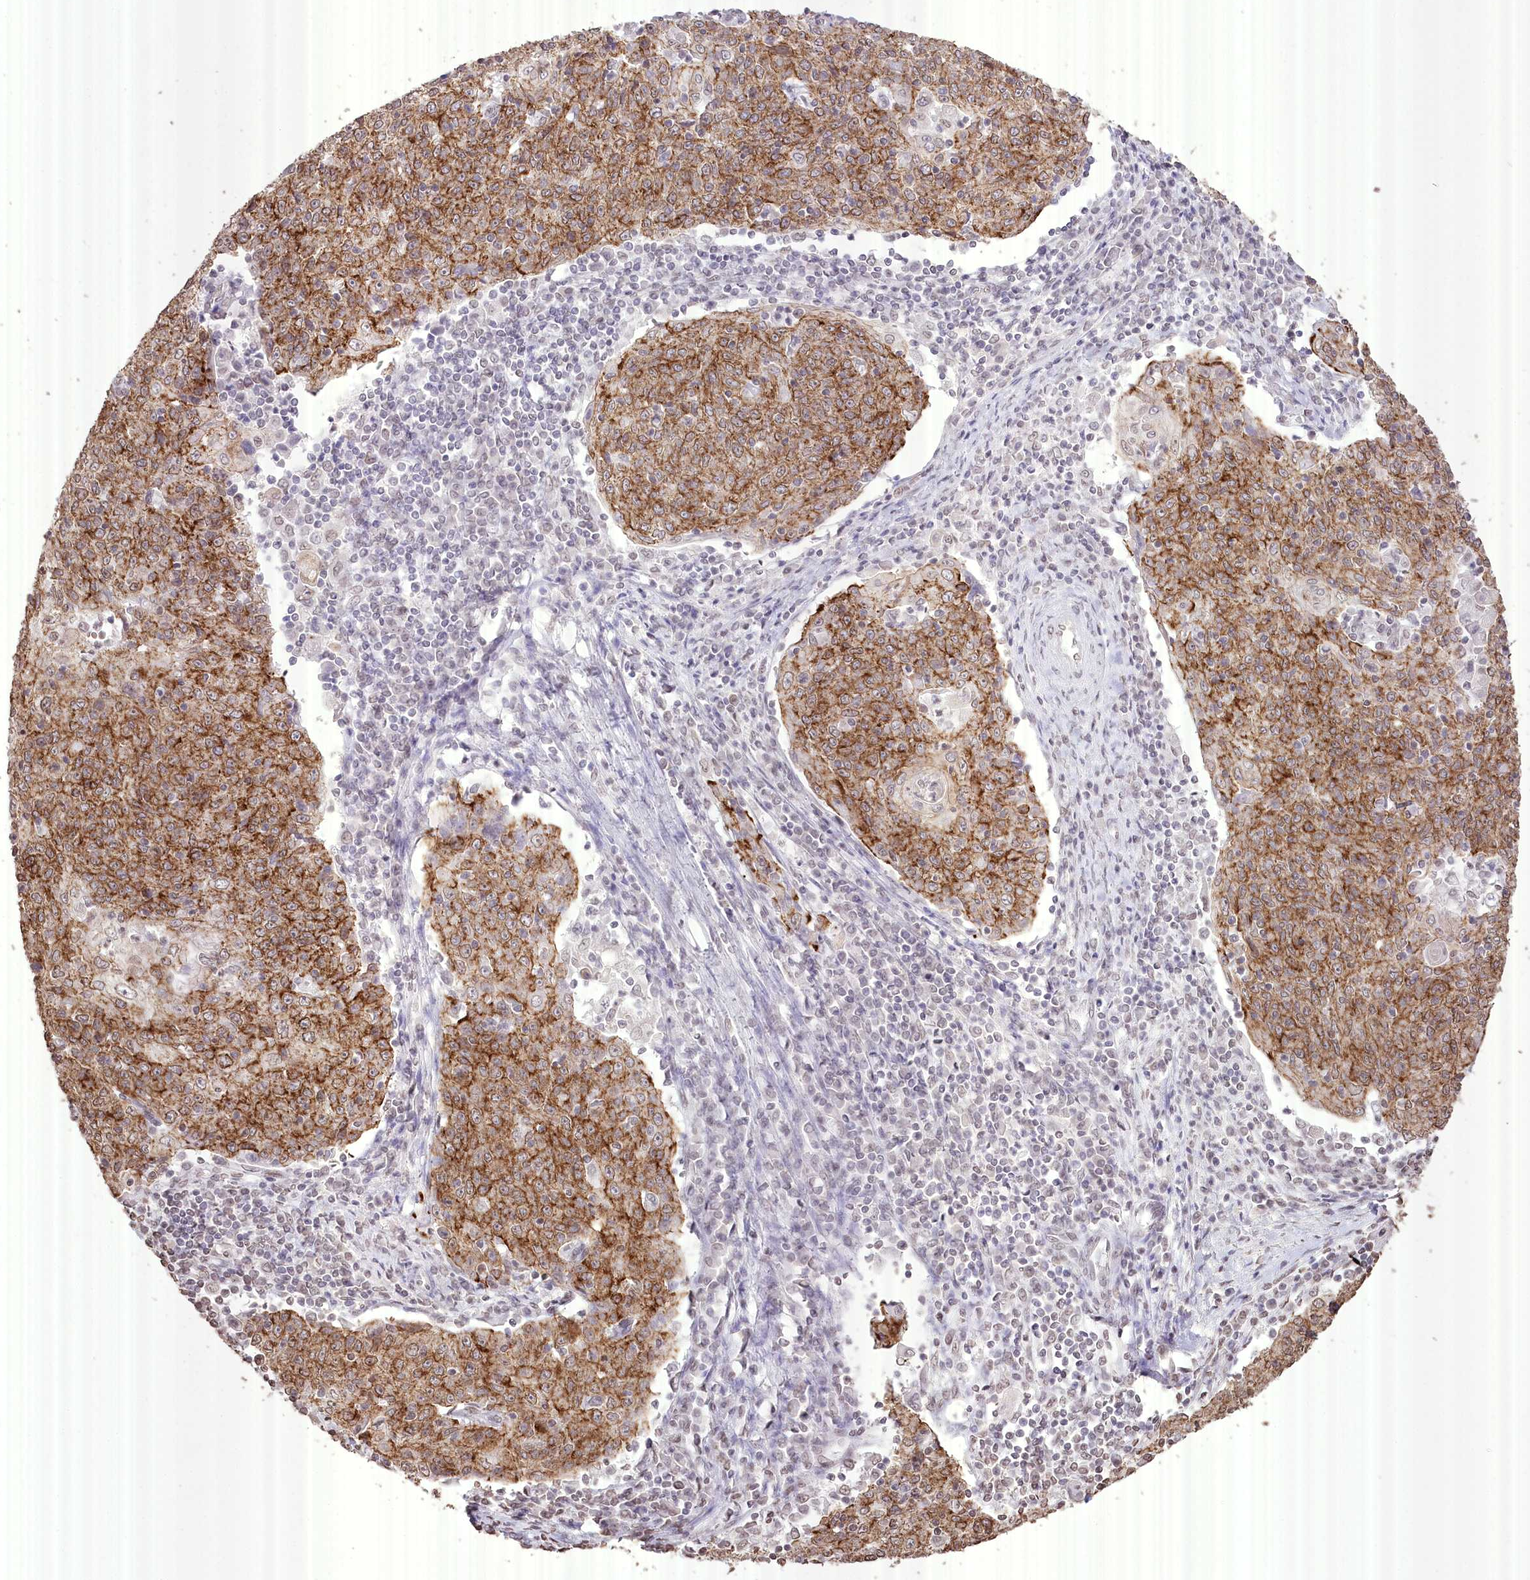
{"staining": {"intensity": "moderate", "quantity": ">75%", "location": "cytoplasmic/membranous"}, "tissue": "cervical cancer", "cell_type": "Tumor cells", "image_type": "cancer", "snomed": [{"axis": "morphology", "description": "Squamous cell carcinoma, NOS"}, {"axis": "topography", "description": "Cervix"}], "caption": "Squamous cell carcinoma (cervical) tissue exhibits moderate cytoplasmic/membranous staining in about >75% of tumor cells, visualized by immunohistochemistry.", "gene": "SLC39A10", "patient": {"sex": "female", "age": 48}}